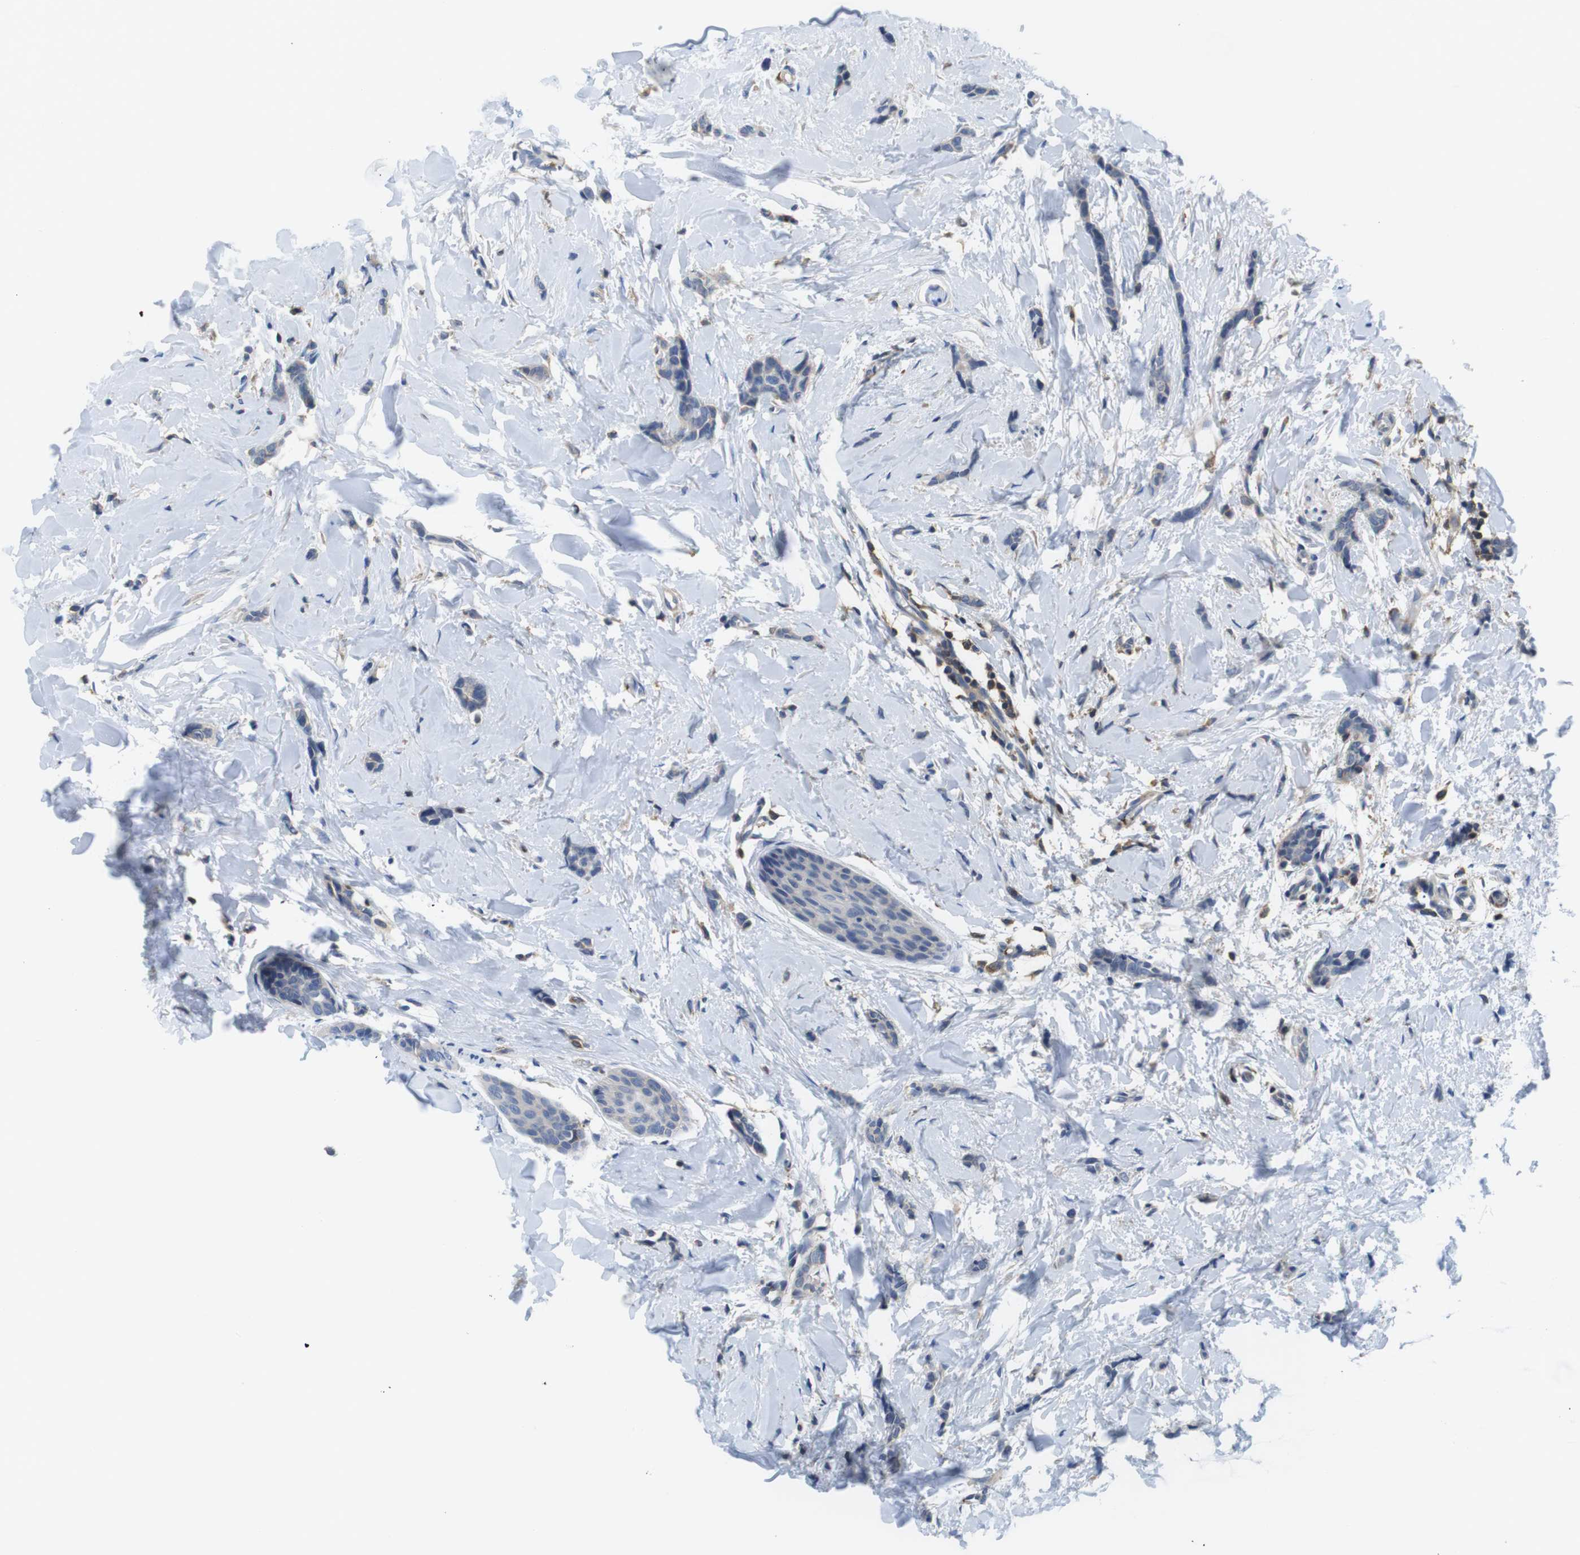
{"staining": {"intensity": "negative", "quantity": "none", "location": "none"}, "tissue": "breast cancer", "cell_type": "Tumor cells", "image_type": "cancer", "snomed": [{"axis": "morphology", "description": "Lobular carcinoma"}, {"axis": "topography", "description": "Skin"}, {"axis": "topography", "description": "Breast"}], "caption": "Protein analysis of breast cancer exhibits no significant expression in tumor cells.", "gene": "HERPUD2", "patient": {"sex": "female", "age": 46}}